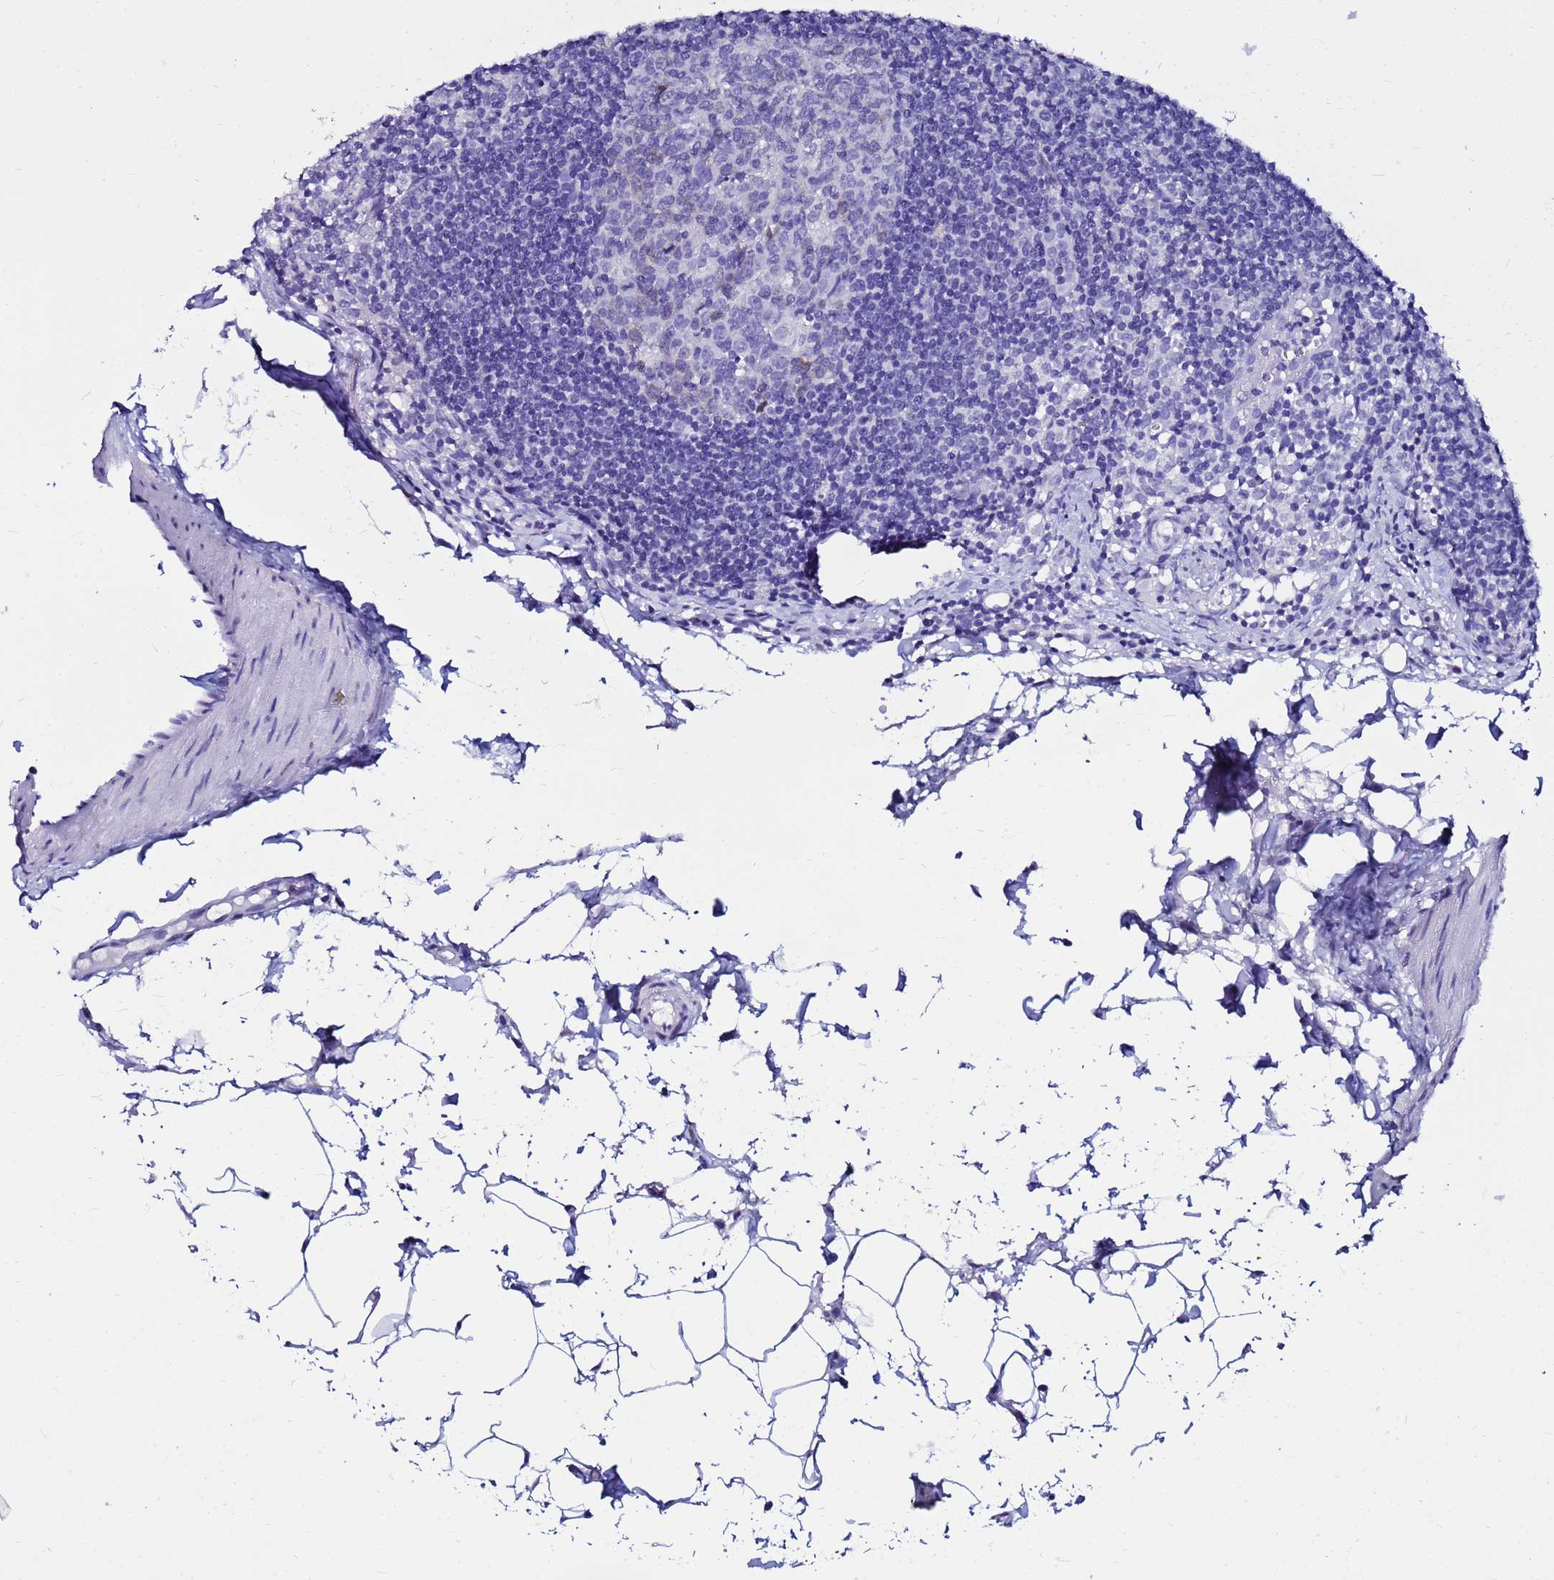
{"staining": {"intensity": "negative", "quantity": "none", "location": "none"}, "tissue": "lymph node", "cell_type": "Germinal center cells", "image_type": "normal", "snomed": [{"axis": "morphology", "description": "Normal tissue, NOS"}, {"axis": "topography", "description": "Lymph node"}], "caption": "There is no significant expression in germinal center cells of lymph node. (Stains: DAB (3,3'-diaminobenzidine) IHC with hematoxylin counter stain, Microscopy: brightfield microscopy at high magnification).", "gene": "PPP1R14C", "patient": {"sex": "female", "age": 27}}